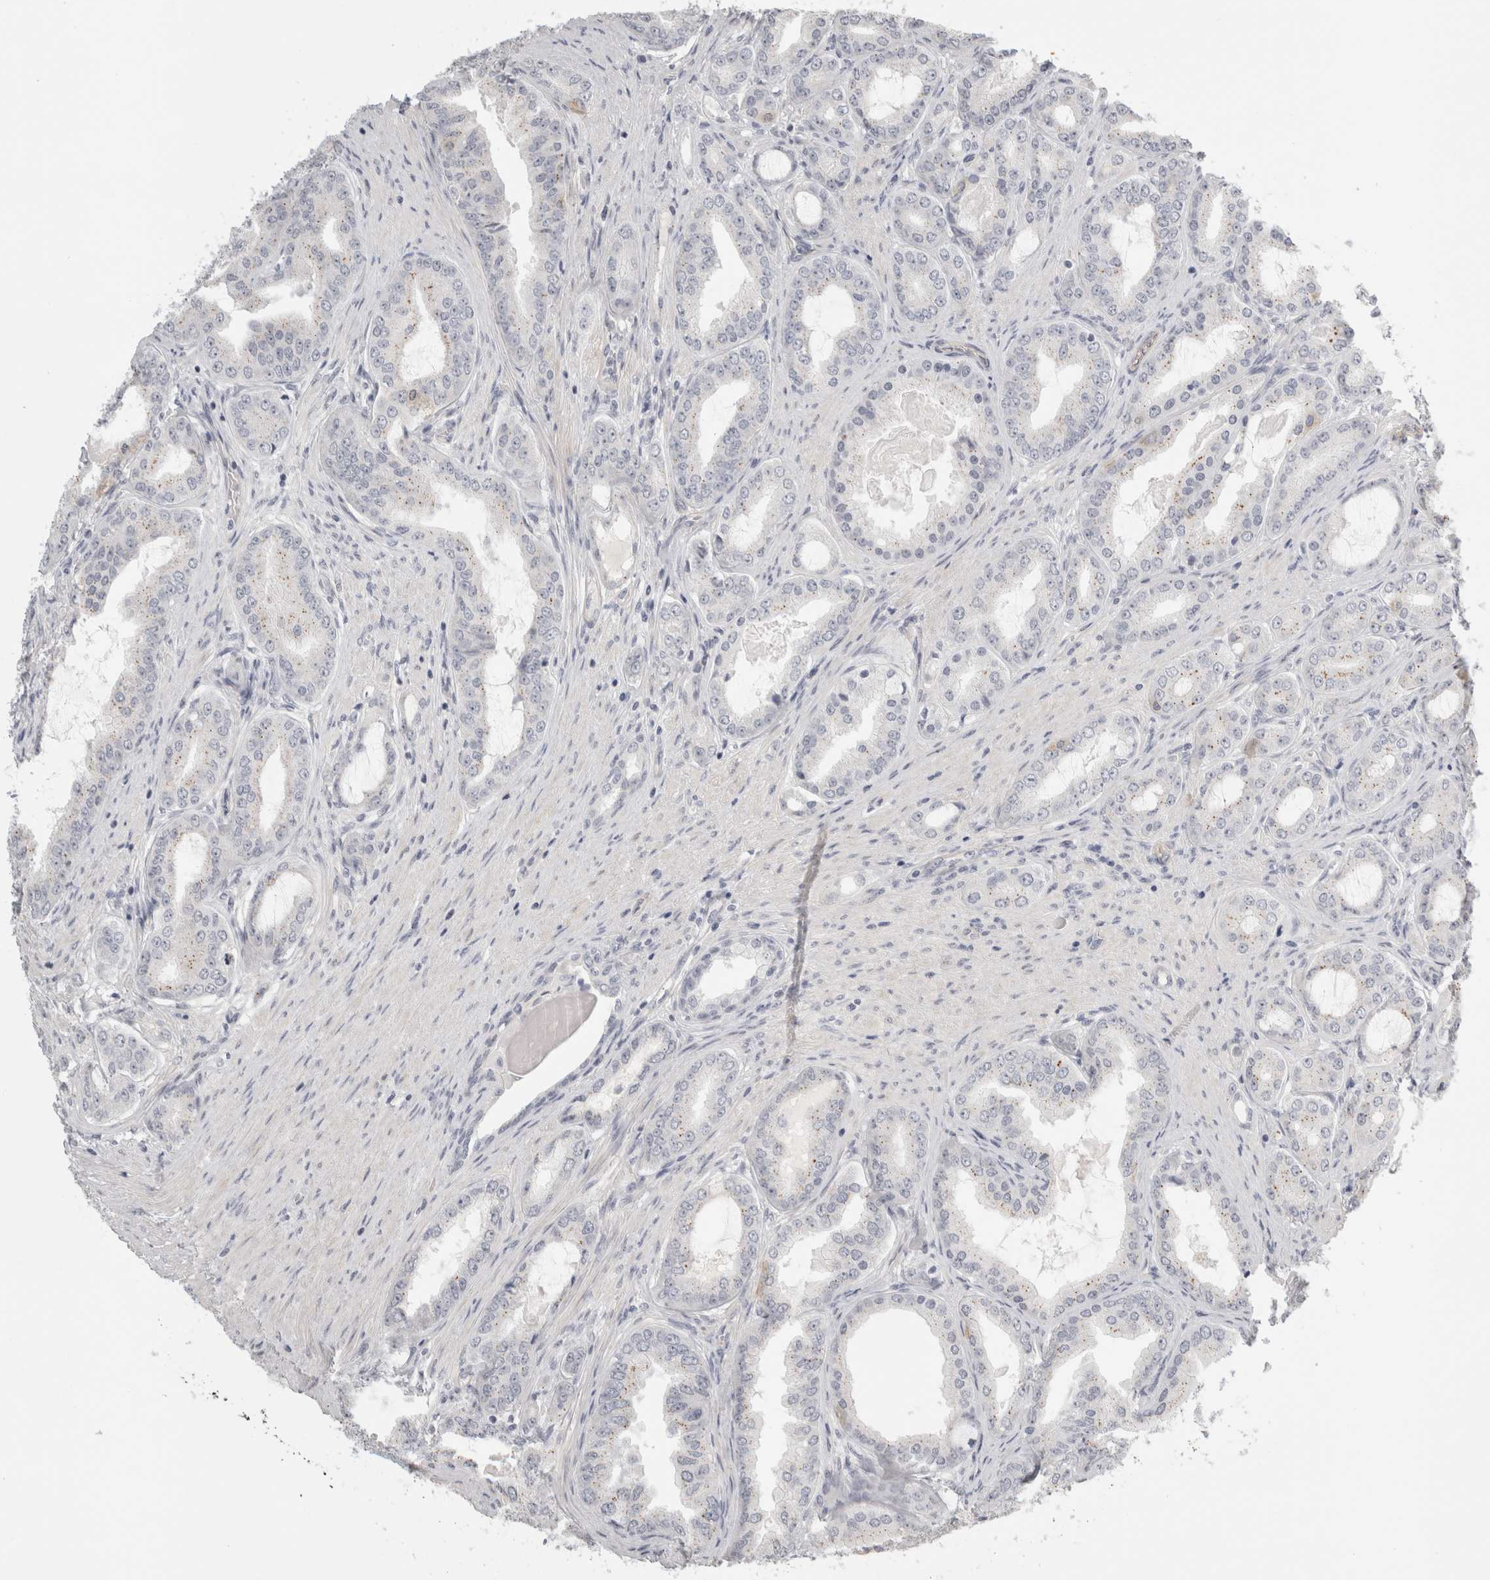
{"staining": {"intensity": "negative", "quantity": "none", "location": "none"}, "tissue": "prostate cancer", "cell_type": "Tumor cells", "image_type": "cancer", "snomed": [{"axis": "morphology", "description": "Adenocarcinoma, High grade"}, {"axis": "topography", "description": "Prostate"}], "caption": "Prostate adenocarcinoma (high-grade) was stained to show a protein in brown. There is no significant positivity in tumor cells. (Immunohistochemistry (ihc), brightfield microscopy, high magnification).", "gene": "FBLIM1", "patient": {"sex": "male", "age": 60}}